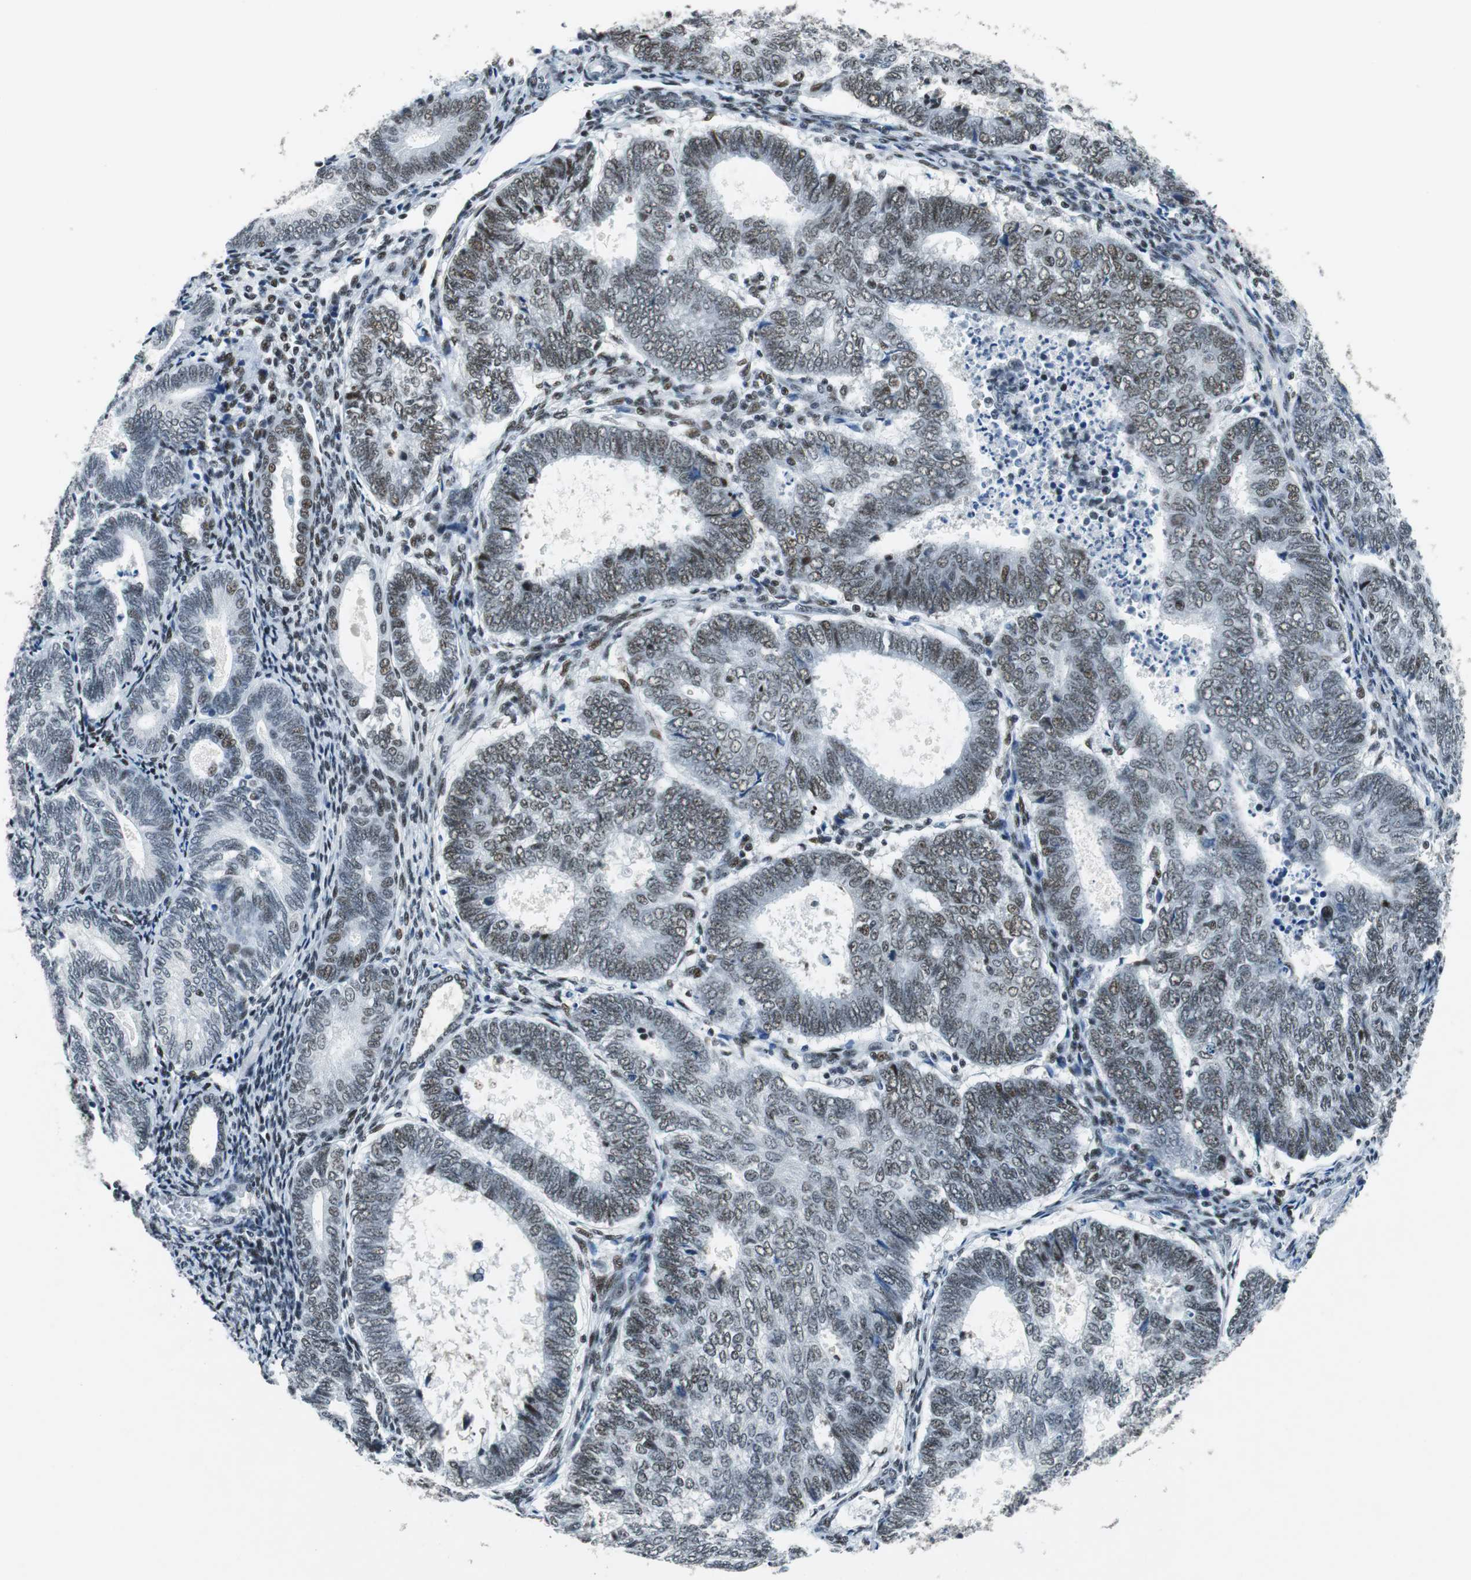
{"staining": {"intensity": "weak", "quantity": "25%-75%", "location": "nuclear"}, "tissue": "endometrial cancer", "cell_type": "Tumor cells", "image_type": "cancer", "snomed": [{"axis": "morphology", "description": "Adenocarcinoma, NOS"}, {"axis": "topography", "description": "Uterus"}], "caption": "Adenocarcinoma (endometrial) stained with DAB (3,3'-diaminobenzidine) immunohistochemistry (IHC) shows low levels of weak nuclear staining in about 25%-75% of tumor cells. (DAB IHC, brown staining for protein, blue staining for nuclei).", "gene": "HDAC3", "patient": {"sex": "female", "age": 60}}